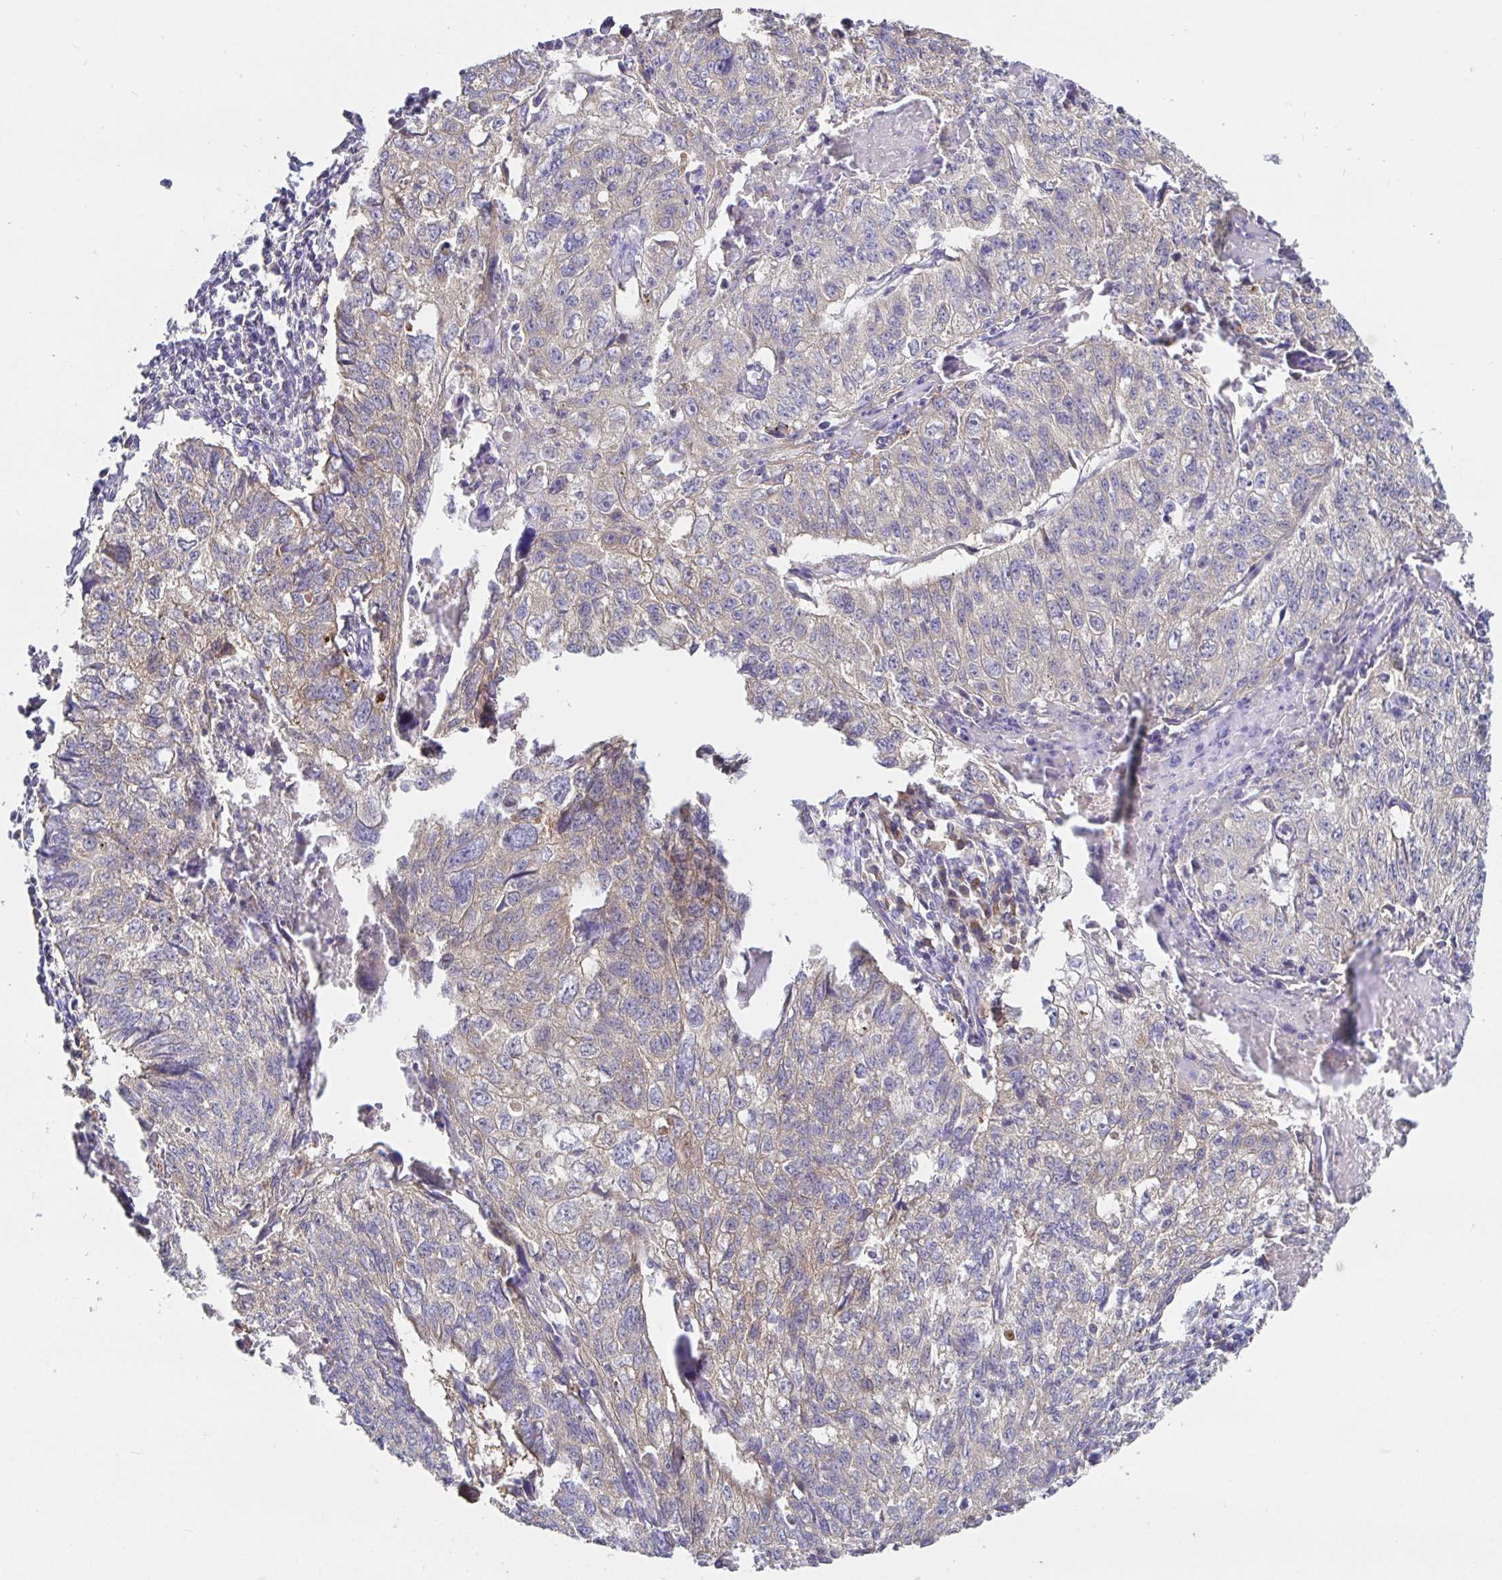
{"staining": {"intensity": "weak", "quantity": "25%-75%", "location": "cytoplasmic/membranous"}, "tissue": "lung cancer", "cell_type": "Tumor cells", "image_type": "cancer", "snomed": [{"axis": "morphology", "description": "Normal morphology"}, {"axis": "morphology", "description": "Aneuploidy"}, {"axis": "morphology", "description": "Squamous cell carcinoma, NOS"}, {"axis": "topography", "description": "Lymph node"}, {"axis": "topography", "description": "Lung"}], "caption": "DAB immunohistochemical staining of human lung cancer (squamous cell carcinoma) displays weak cytoplasmic/membranous protein expression in about 25%-75% of tumor cells.", "gene": "PRDX3", "patient": {"sex": "female", "age": 76}}